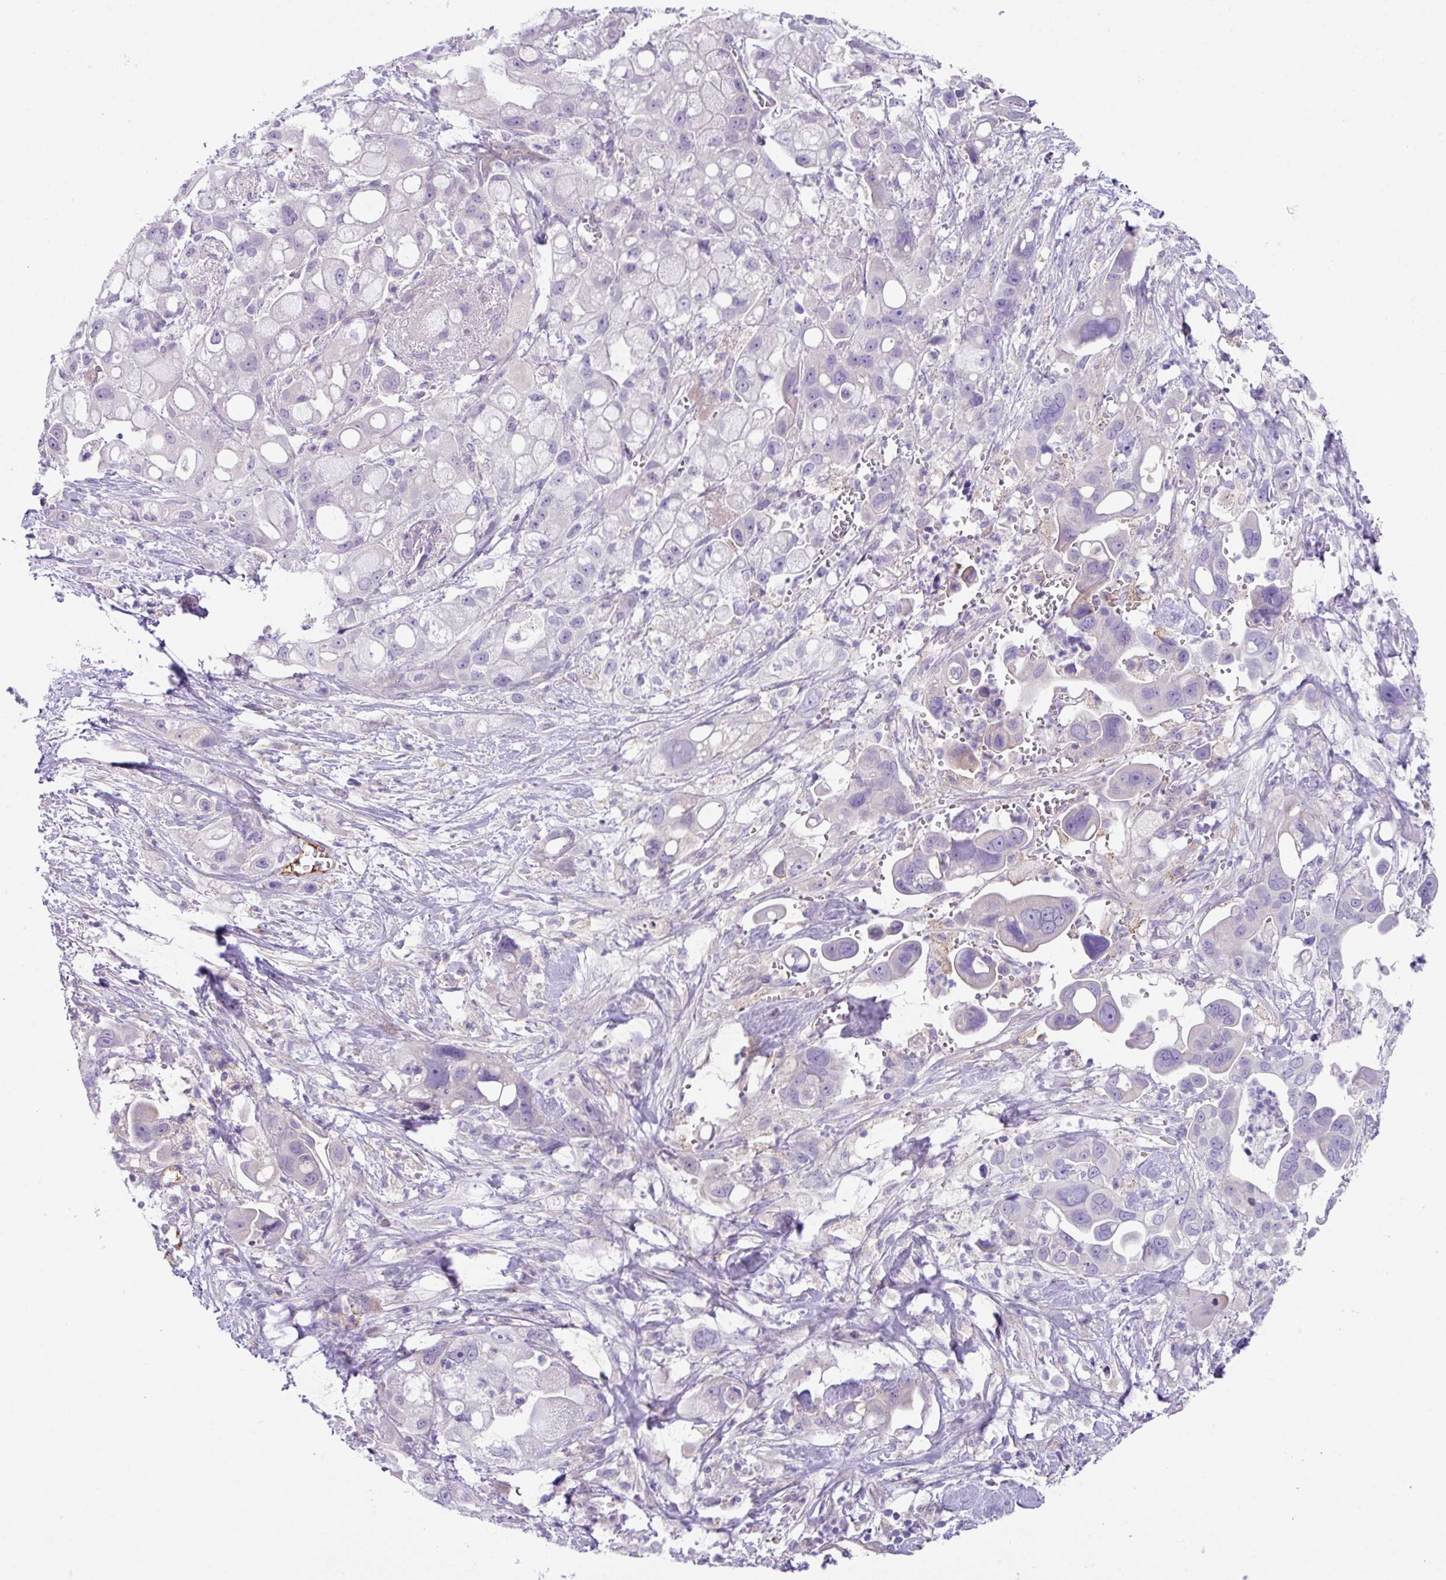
{"staining": {"intensity": "negative", "quantity": "none", "location": "none"}, "tissue": "pancreatic cancer", "cell_type": "Tumor cells", "image_type": "cancer", "snomed": [{"axis": "morphology", "description": "Adenocarcinoma, NOS"}, {"axis": "topography", "description": "Pancreas"}], "caption": "A photomicrograph of pancreatic adenocarcinoma stained for a protein shows no brown staining in tumor cells.", "gene": "DNAL1", "patient": {"sex": "male", "age": 68}}